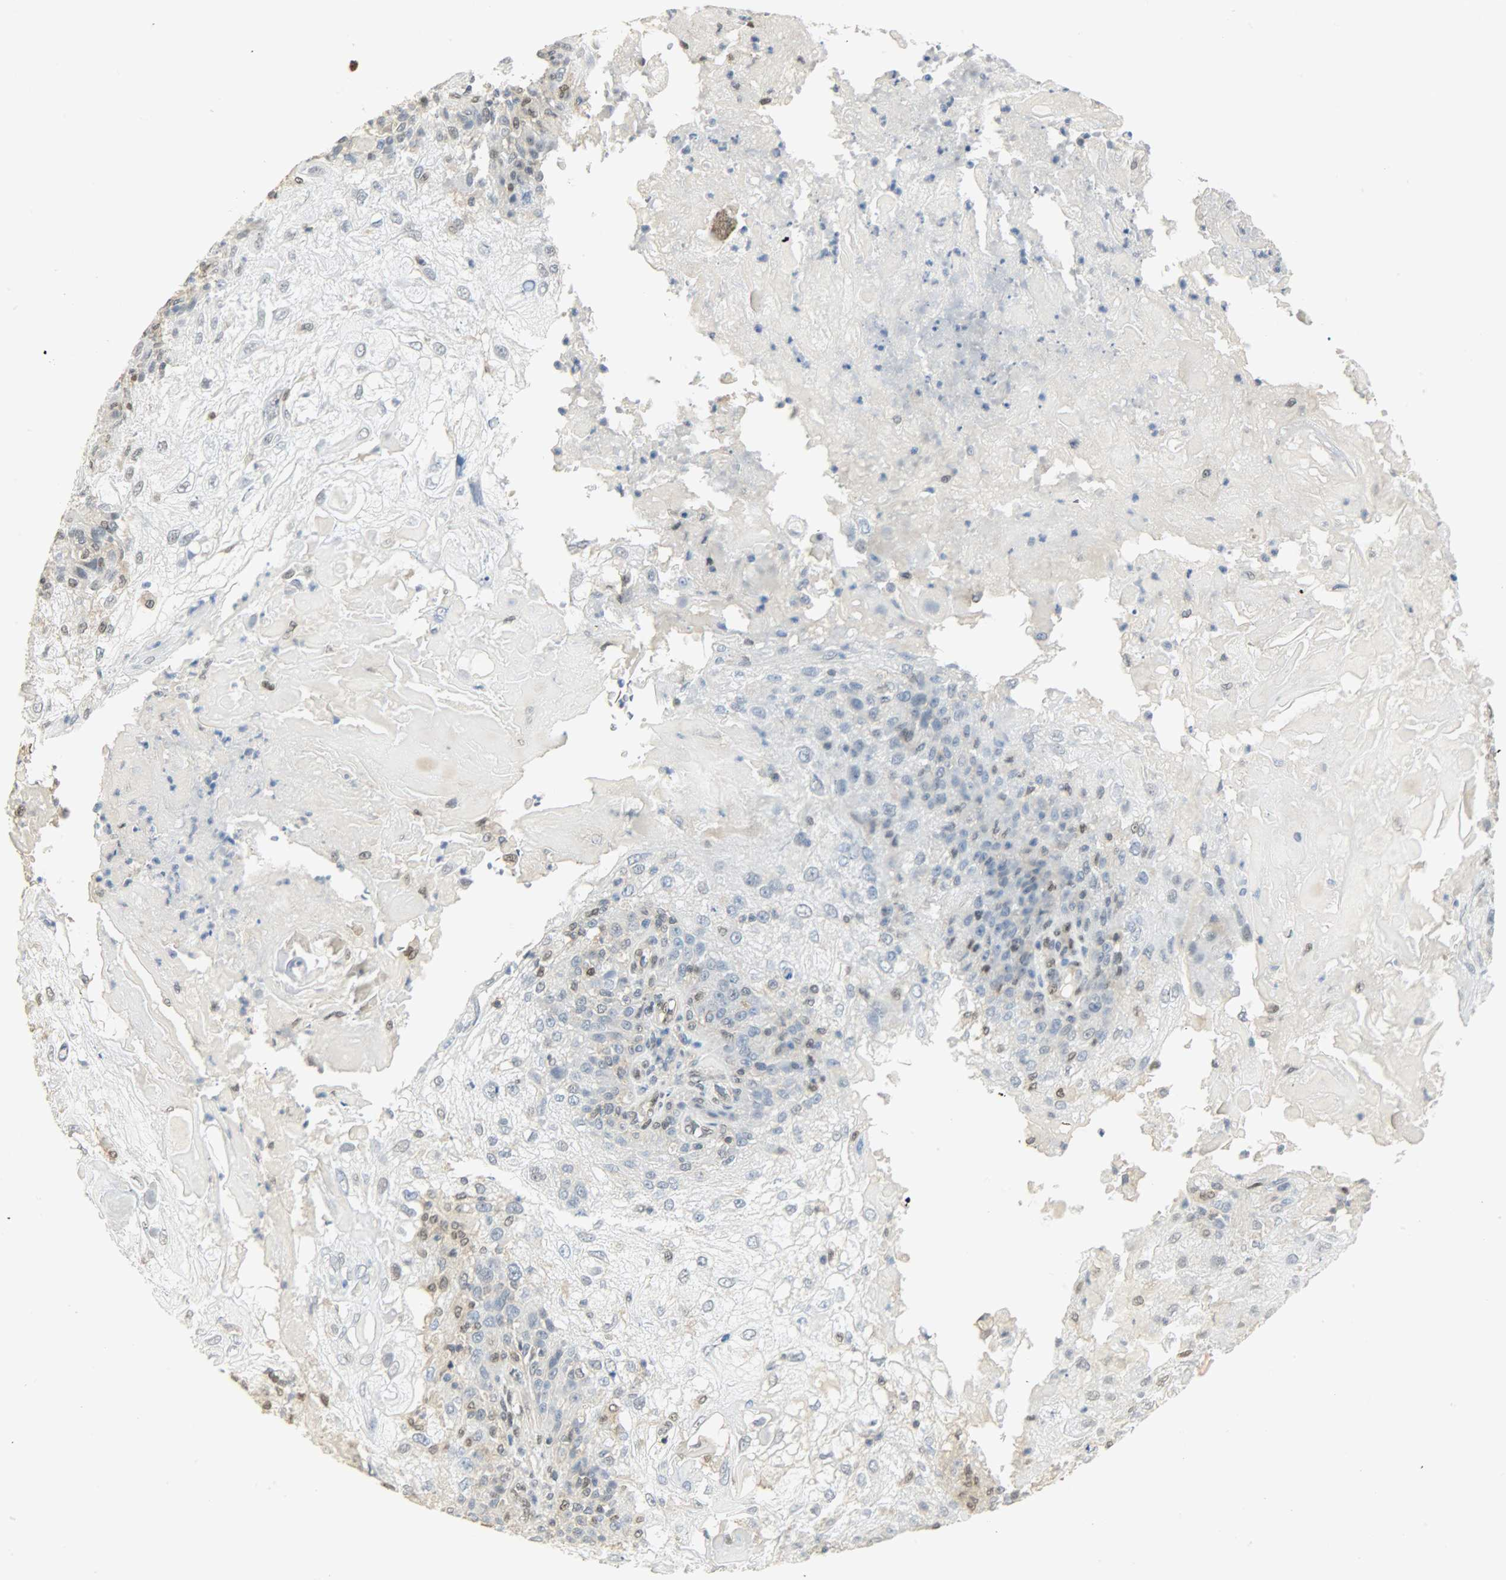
{"staining": {"intensity": "weak", "quantity": "<25%", "location": "nuclear"}, "tissue": "skin cancer", "cell_type": "Tumor cells", "image_type": "cancer", "snomed": [{"axis": "morphology", "description": "Normal tissue, NOS"}, {"axis": "morphology", "description": "Squamous cell carcinoma, NOS"}, {"axis": "topography", "description": "Skin"}], "caption": "This is an IHC photomicrograph of human skin cancer. There is no expression in tumor cells.", "gene": "NPEPL1", "patient": {"sex": "female", "age": 83}}